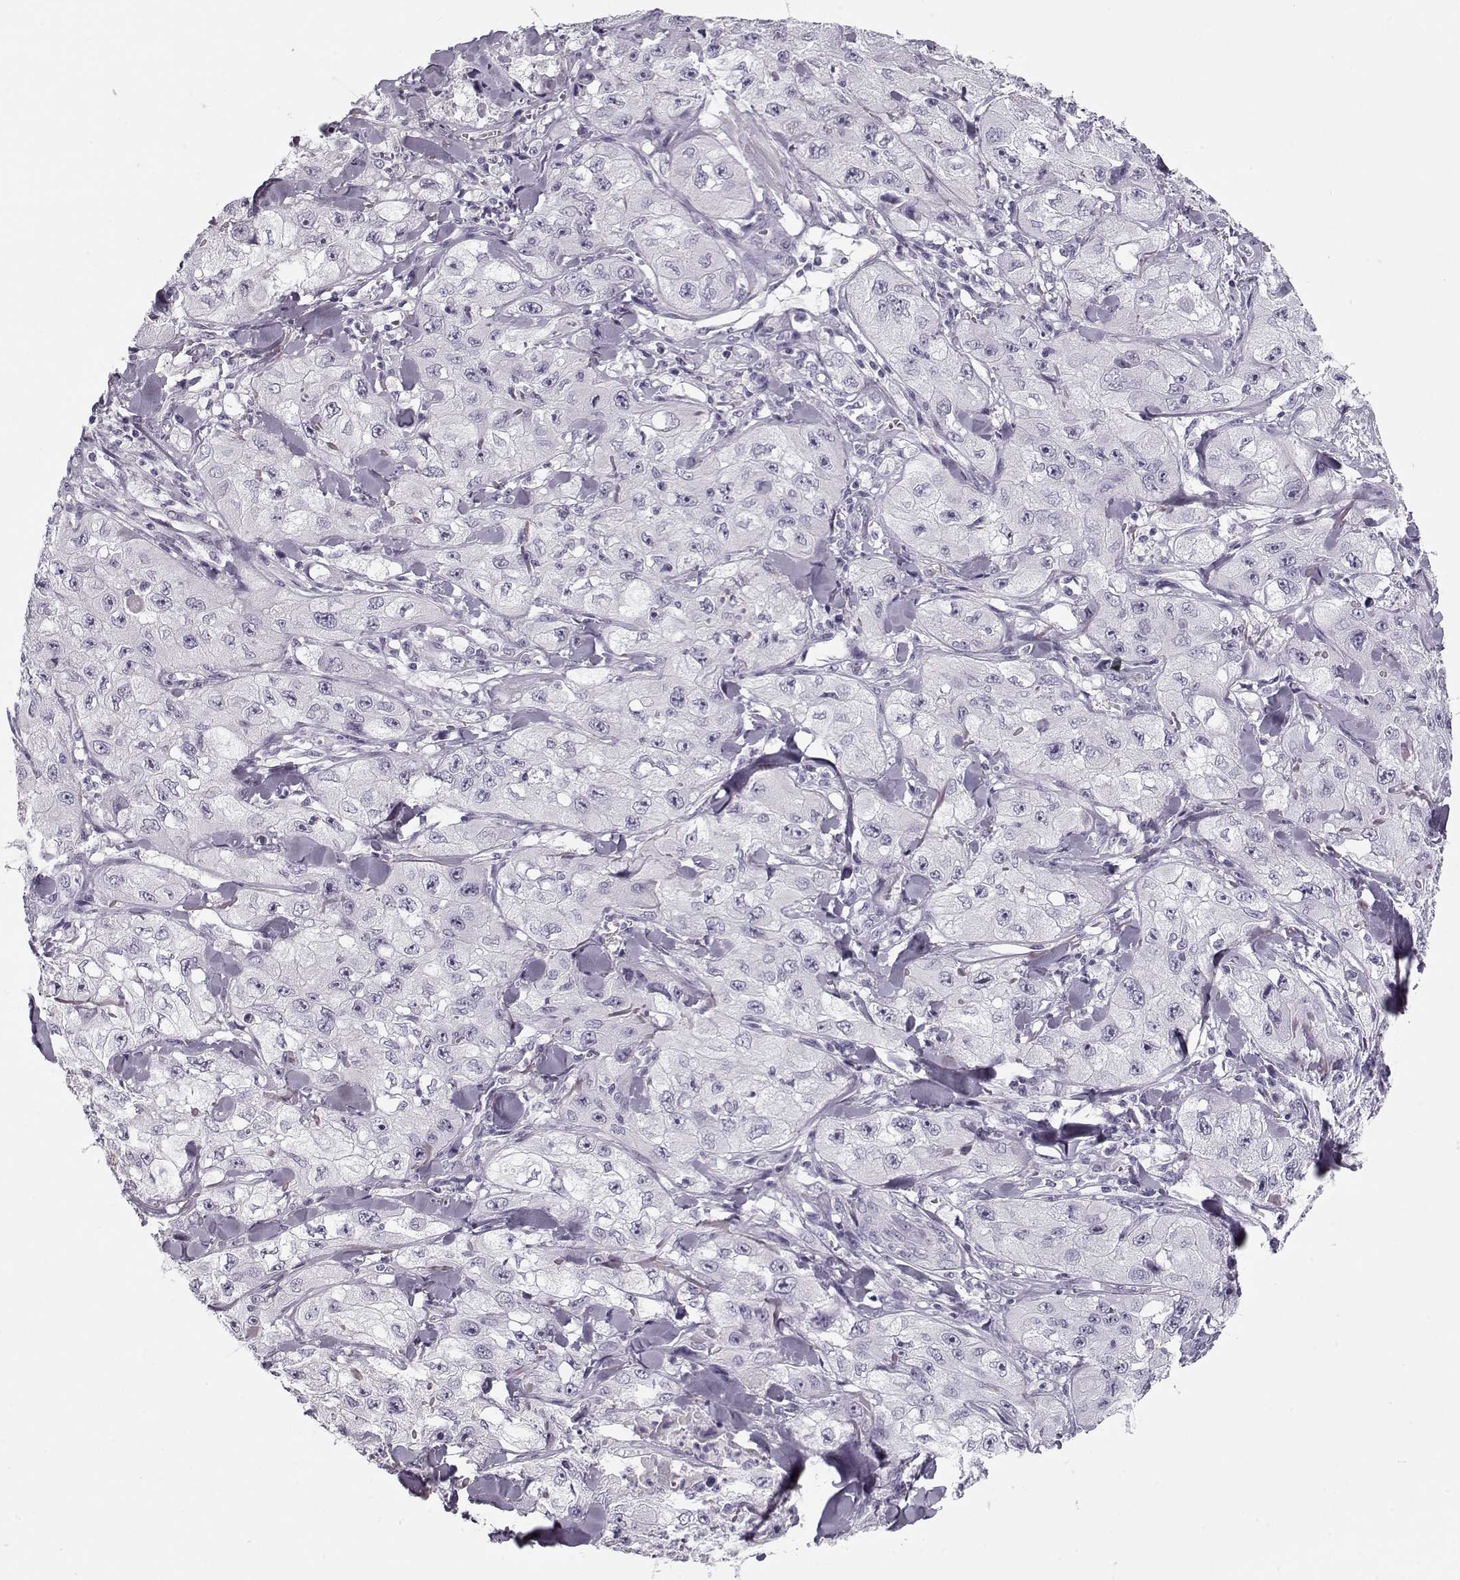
{"staining": {"intensity": "negative", "quantity": "none", "location": "none"}, "tissue": "skin cancer", "cell_type": "Tumor cells", "image_type": "cancer", "snomed": [{"axis": "morphology", "description": "Squamous cell carcinoma, NOS"}, {"axis": "topography", "description": "Skin"}, {"axis": "topography", "description": "Subcutis"}], "caption": "Immunohistochemical staining of skin squamous cell carcinoma shows no significant staining in tumor cells. The staining is performed using DAB (3,3'-diaminobenzidine) brown chromogen with nuclei counter-stained in using hematoxylin.", "gene": "PNMT", "patient": {"sex": "male", "age": 73}}